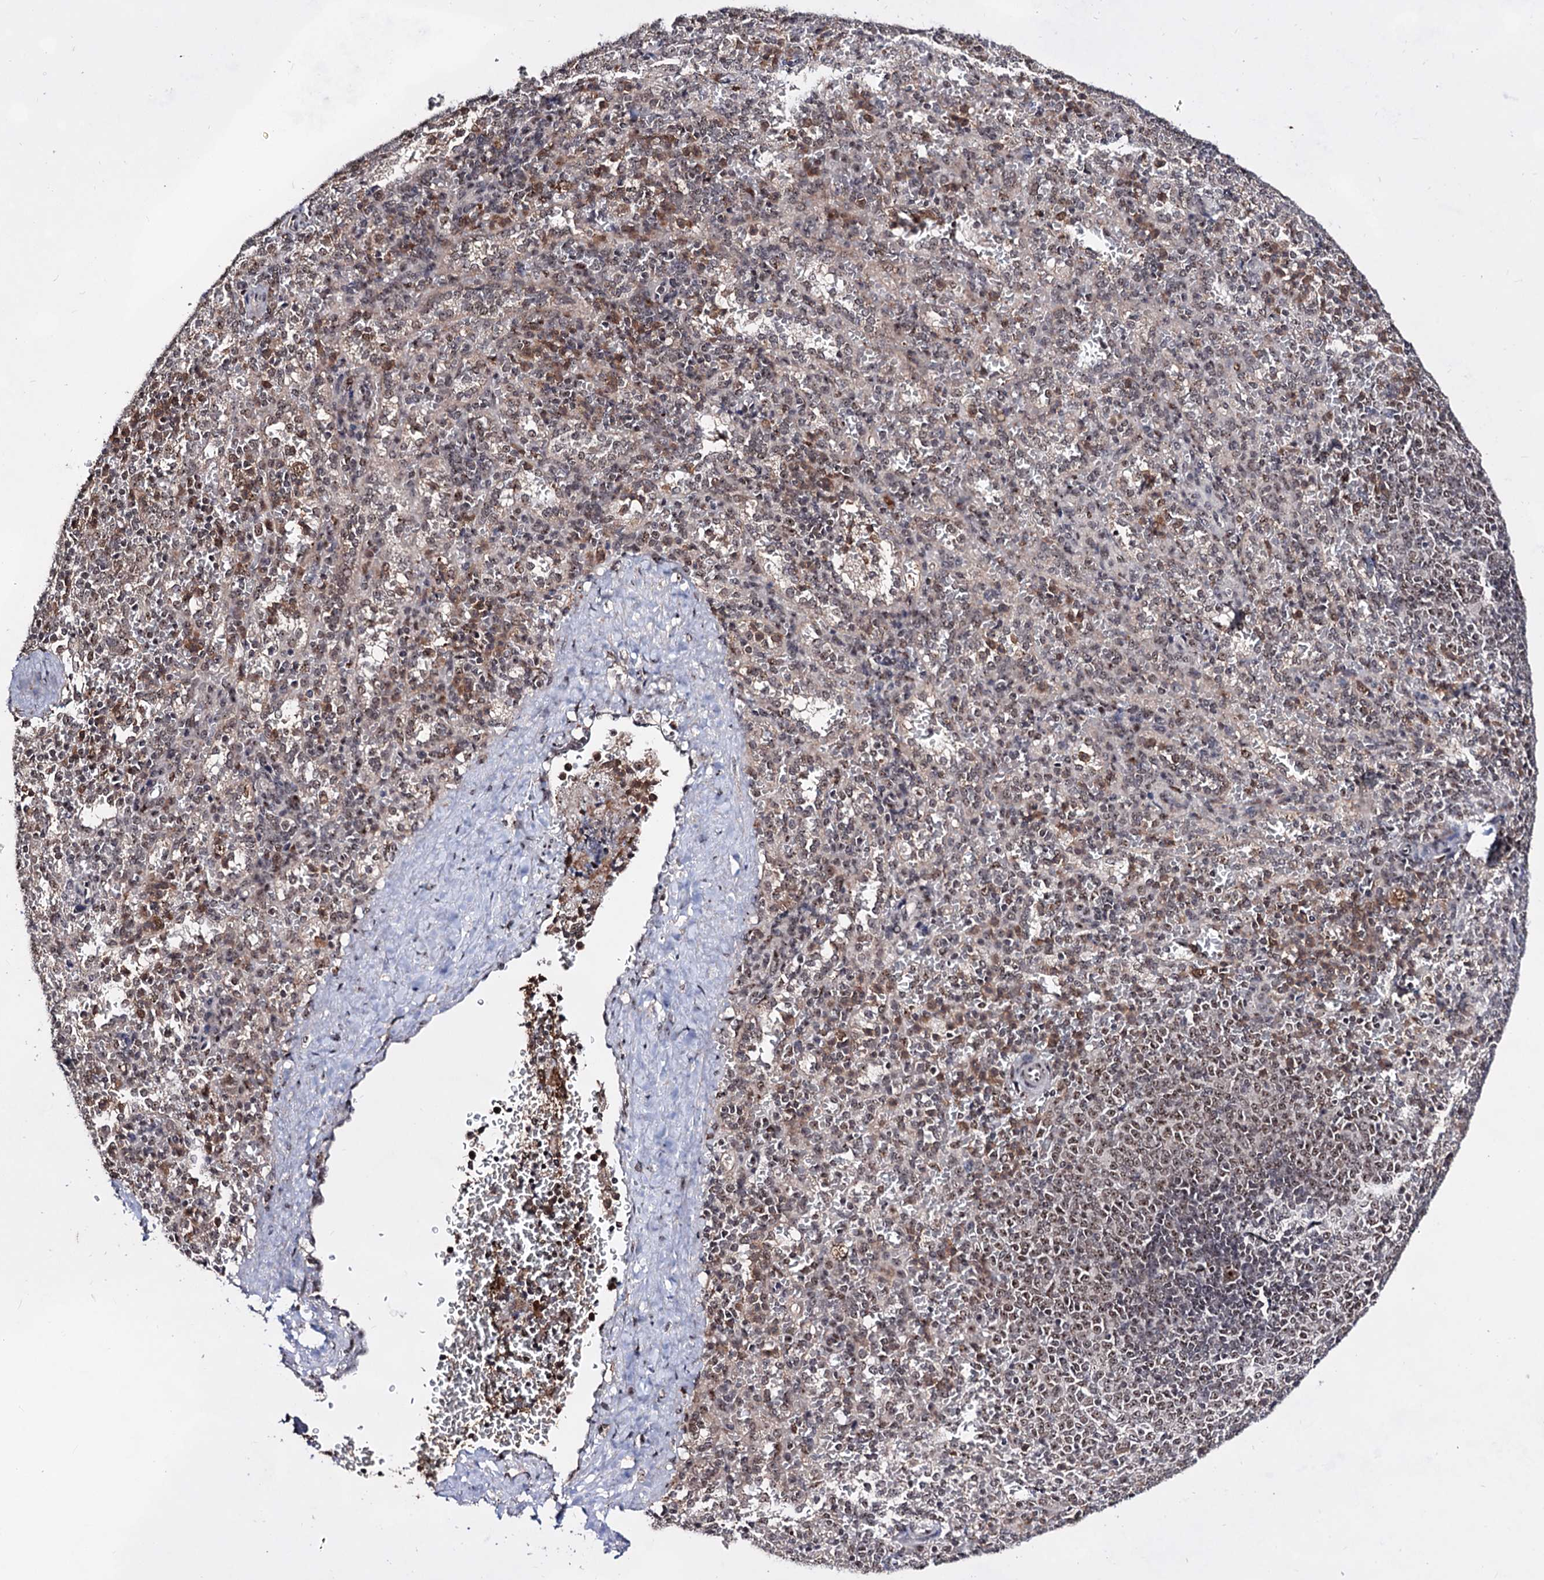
{"staining": {"intensity": "moderate", "quantity": "25%-75%", "location": "nuclear"}, "tissue": "spleen", "cell_type": "Cells in red pulp", "image_type": "normal", "snomed": [{"axis": "morphology", "description": "Normal tissue, NOS"}, {"axis": "topography", "description": "Spleen"}], "caption": "Immunohistochemistry image of unremarkable spleen: human spleen stained using IHC displays medium levels of moderate protein expression localized specifically in the nuclear of cells in red pulp, appearing as a nuclear brown color.", "gene": "EXOSC10", "patient": {"sex": "female", "age": 21}}